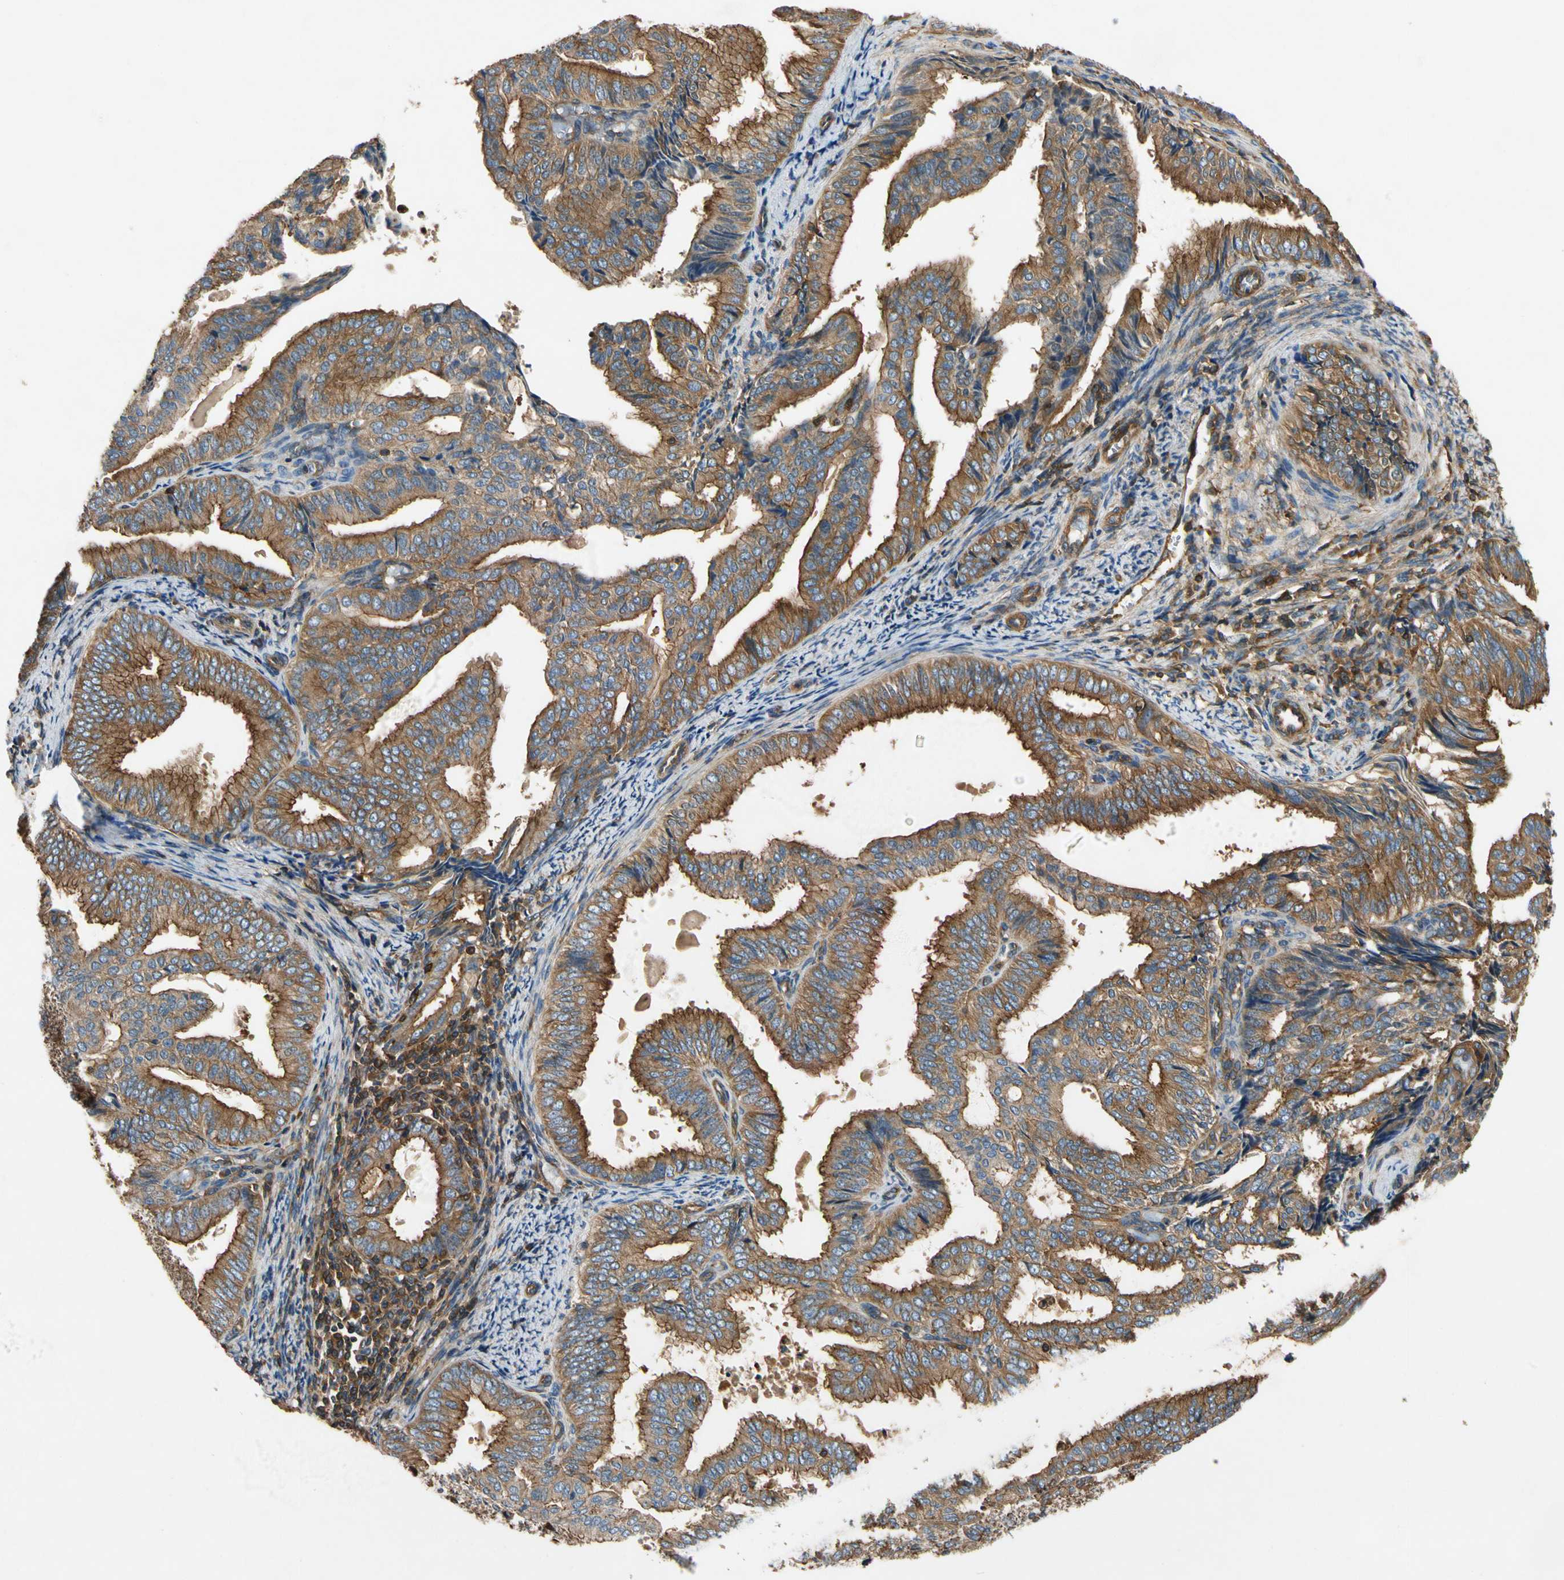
{"staining": {"intensity": "moderate", "quantity": ">75%", "location": "cytoplasmic/membranous"}, "tissue": "endometrial cancer", "cell_type": "Tumor cells", "image_type": "cancer", "snomed": [{"axis": "morphology", "description": "Adenocarcinoma, NOS"}, {"axis": "topography", "description": "Endometrium"}], "caption": "Immunohistochemistry (IHC) of human endometrial cancer reveals medium levels of moderate cytoplasmic/membranous staining in approximately >75% of tumor cells. The staining was performed using DAB (3,3'-diaminobenzidine) to visualize the protein expression in brown, while the nuclei were stained in blue with hematoxylin (Magnification: 20x).", "gene": "TCP11L1", "patient": {"sex": "female", "age": 58}}